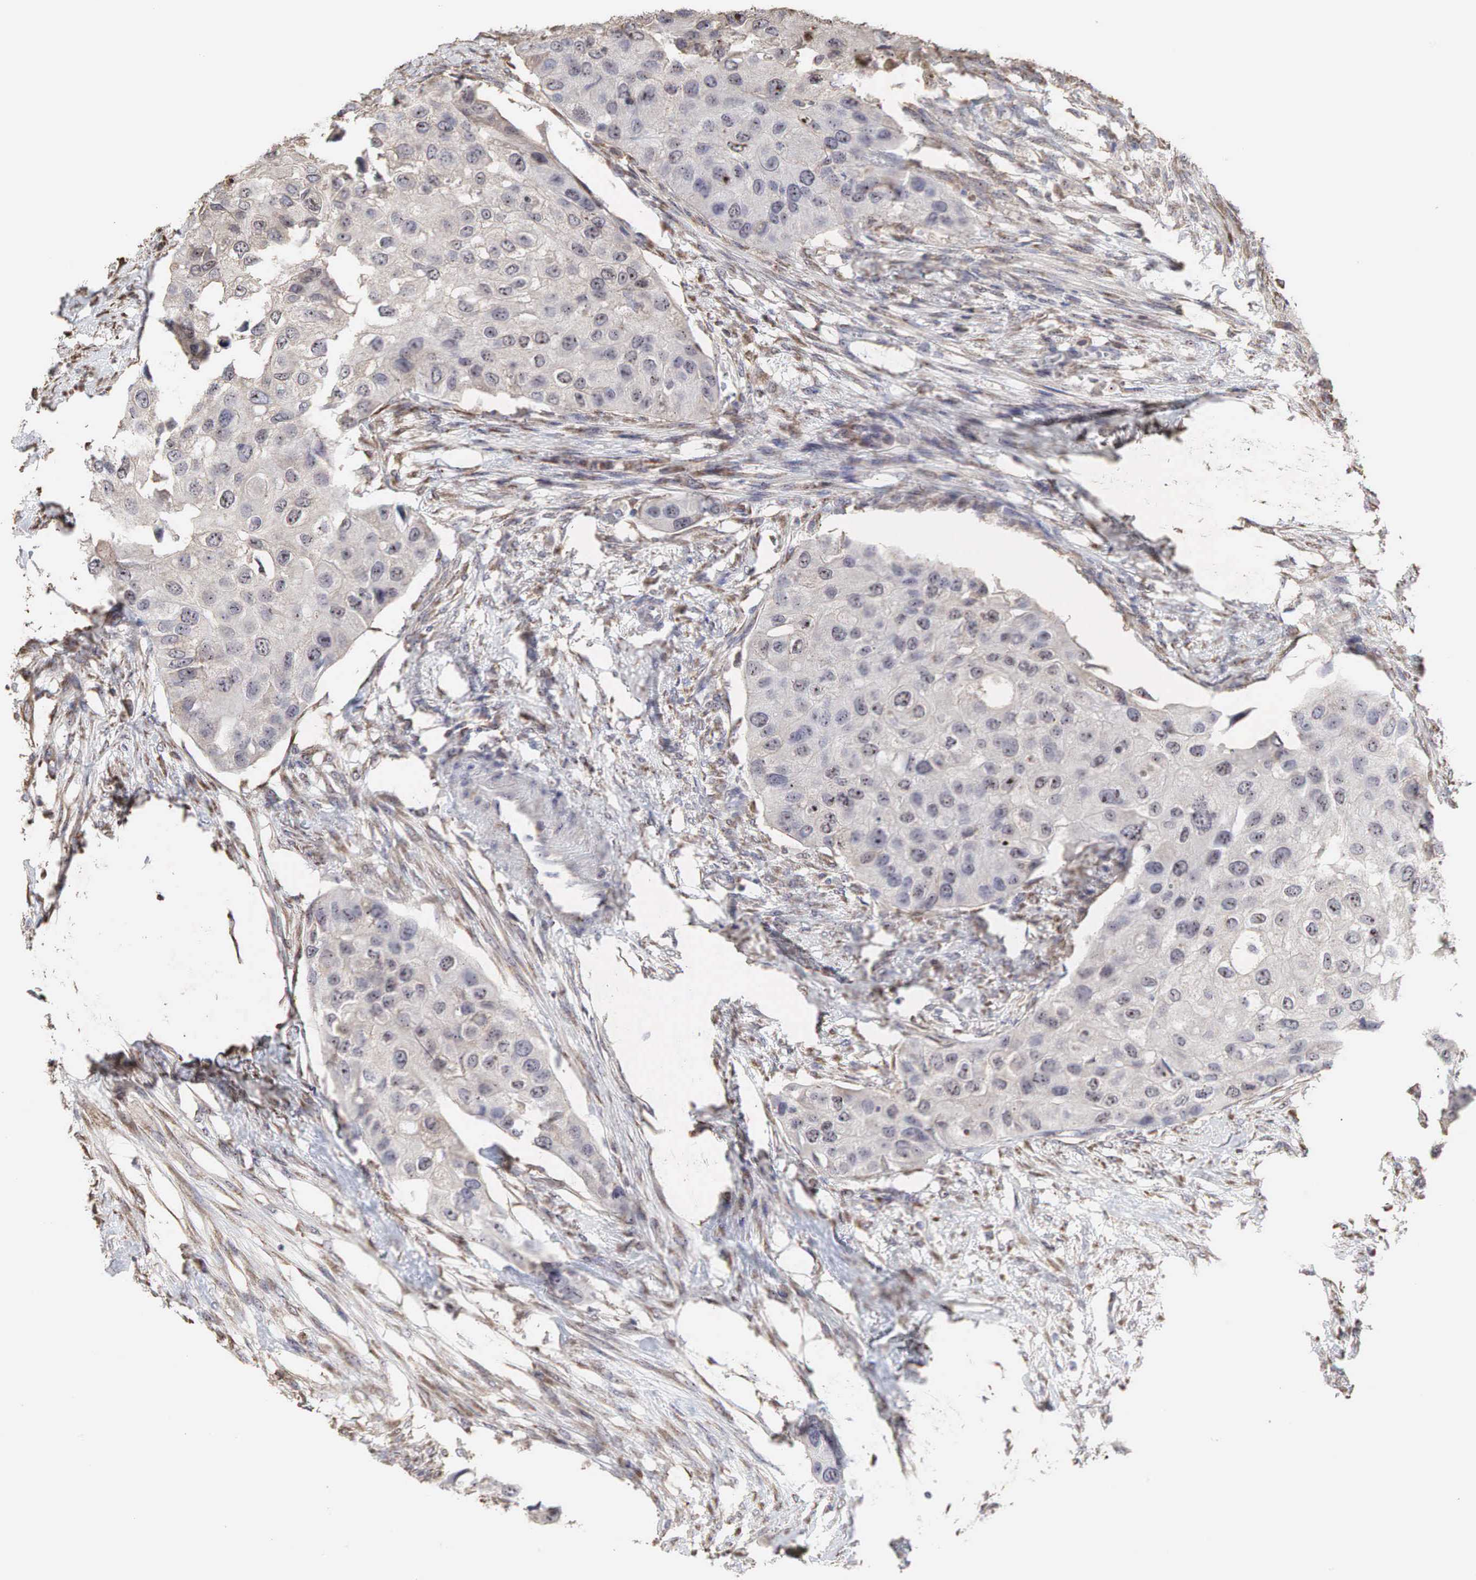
{"staining": {"intensity": "moderate", "quantity": "25%-75%", "location": "nuclear"}, "tissue": "urothelial cancer", "cell_type": "Tumor cells", "image_type": "cancer", "snomed": [{"axis": "morphology", "description": "Urothelial carcinoma, High grade"}, {"axis": "topography", "description": "Urinary bladder"}], "caption": "Immunohistochemical staining of human high-grade urothelial carcinoma shows medium levels of moderate nuclear expression in about 25%-75% of tumor cells.", "gene": "DKC1", "patient": {"sex": "male", "age": 55}}